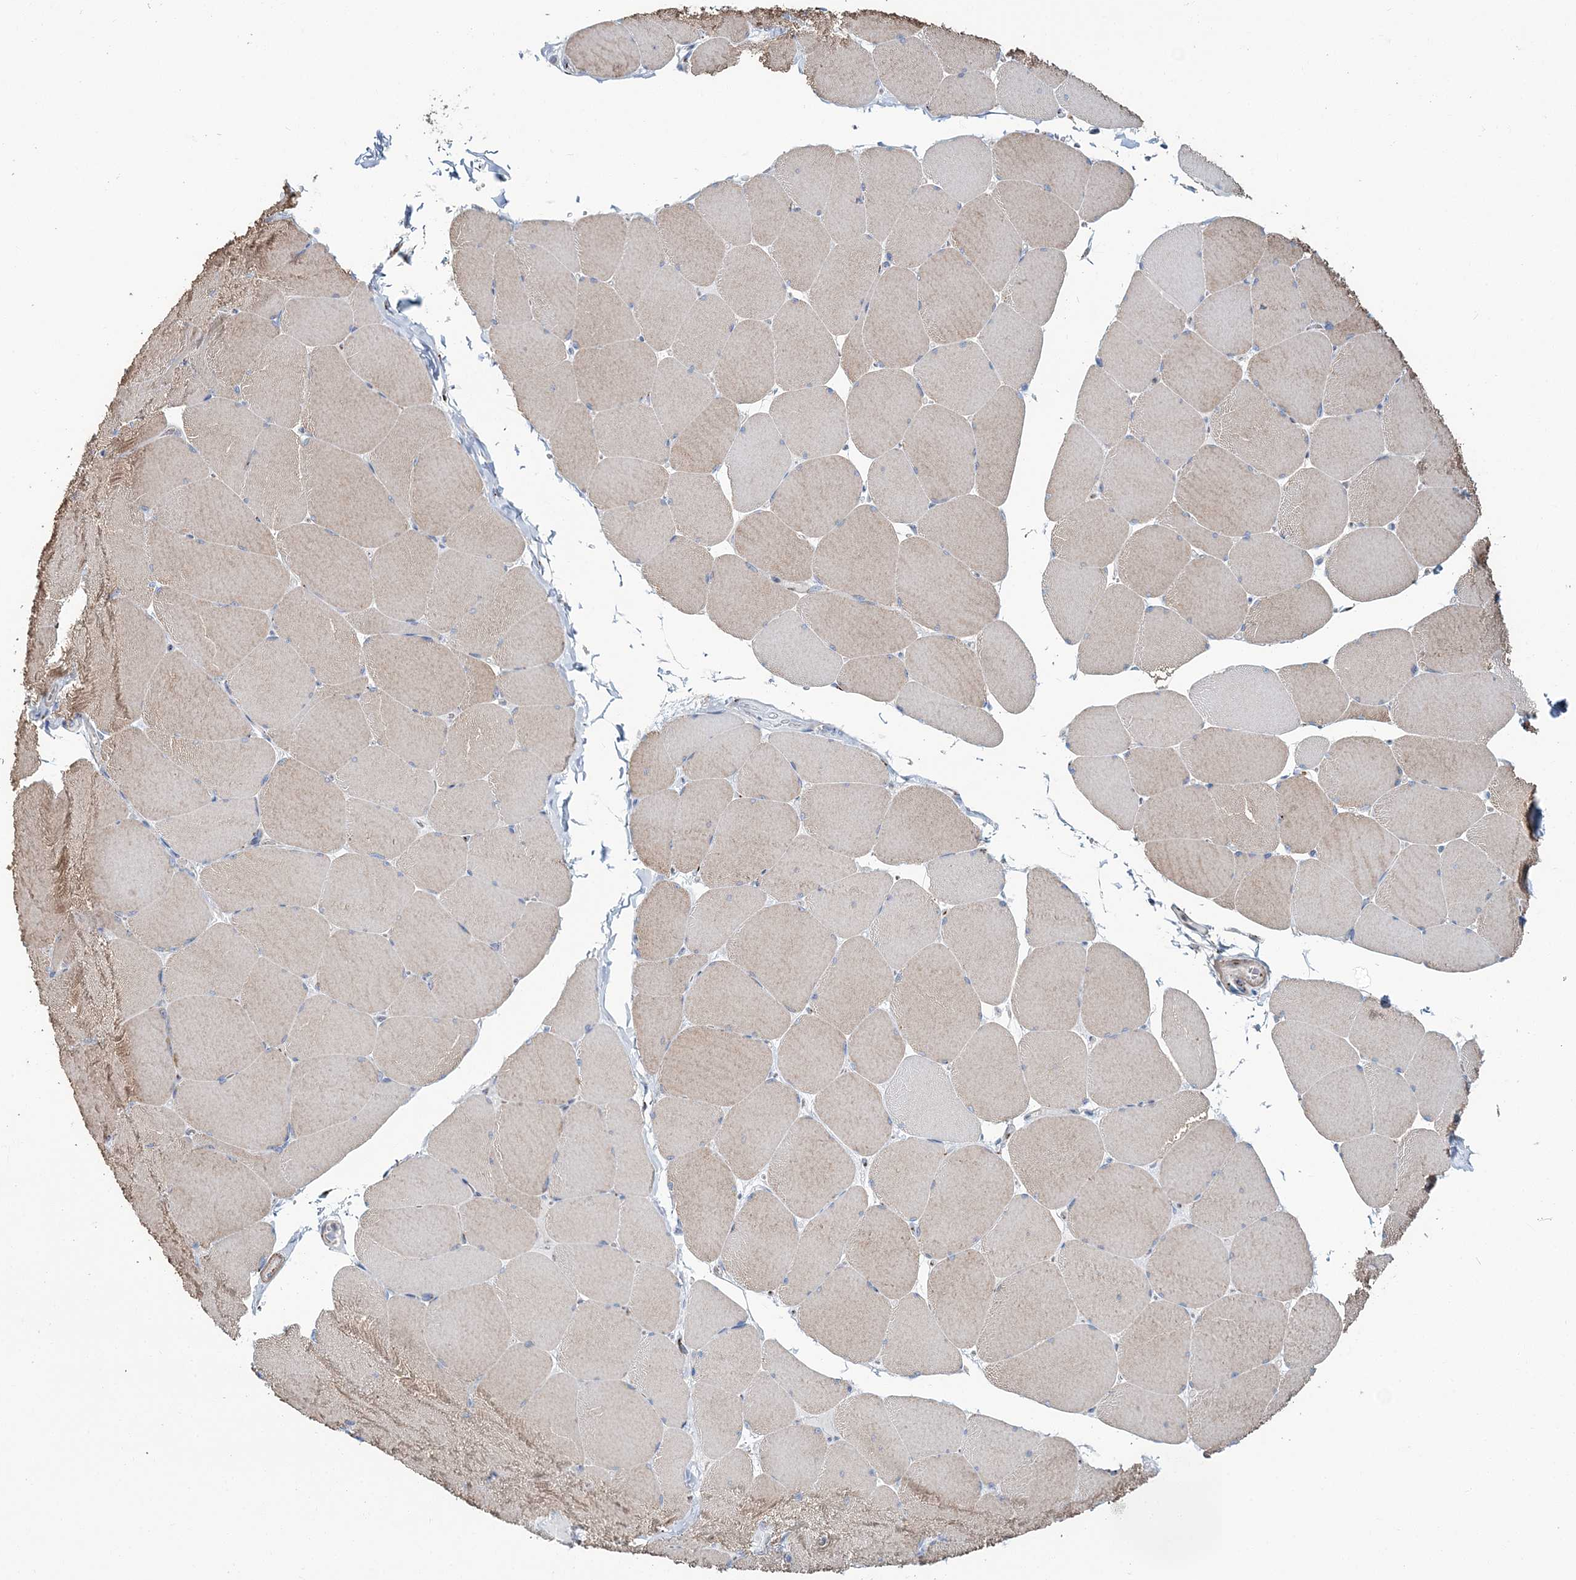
{"staining": {"intensity": "weak", "quantity": ">75%", "location": "cytoplasmic/membranous"}, "tissue": "skeletal muscle", "cell_type": "Myocytes", "image_type": "normal", "snomed": [{"axis": "morphology", "description": "Normal tissue, NOS"}, {"axis": "topography", "description": "Skeletal muscle"}, {"axis": "topography", "description": "Head-Neck"}], "caption": "Immunohistochemistry (DAB (3,3'-diaminobenzidine)) staining of unremarkable skeletal muscle demonstrates weak cytoplasmic/membranous protein positivity in approximately >75% of myocytes.", "gene": "MAN1A2", "patient": {"sex": "male", "age": 66}}